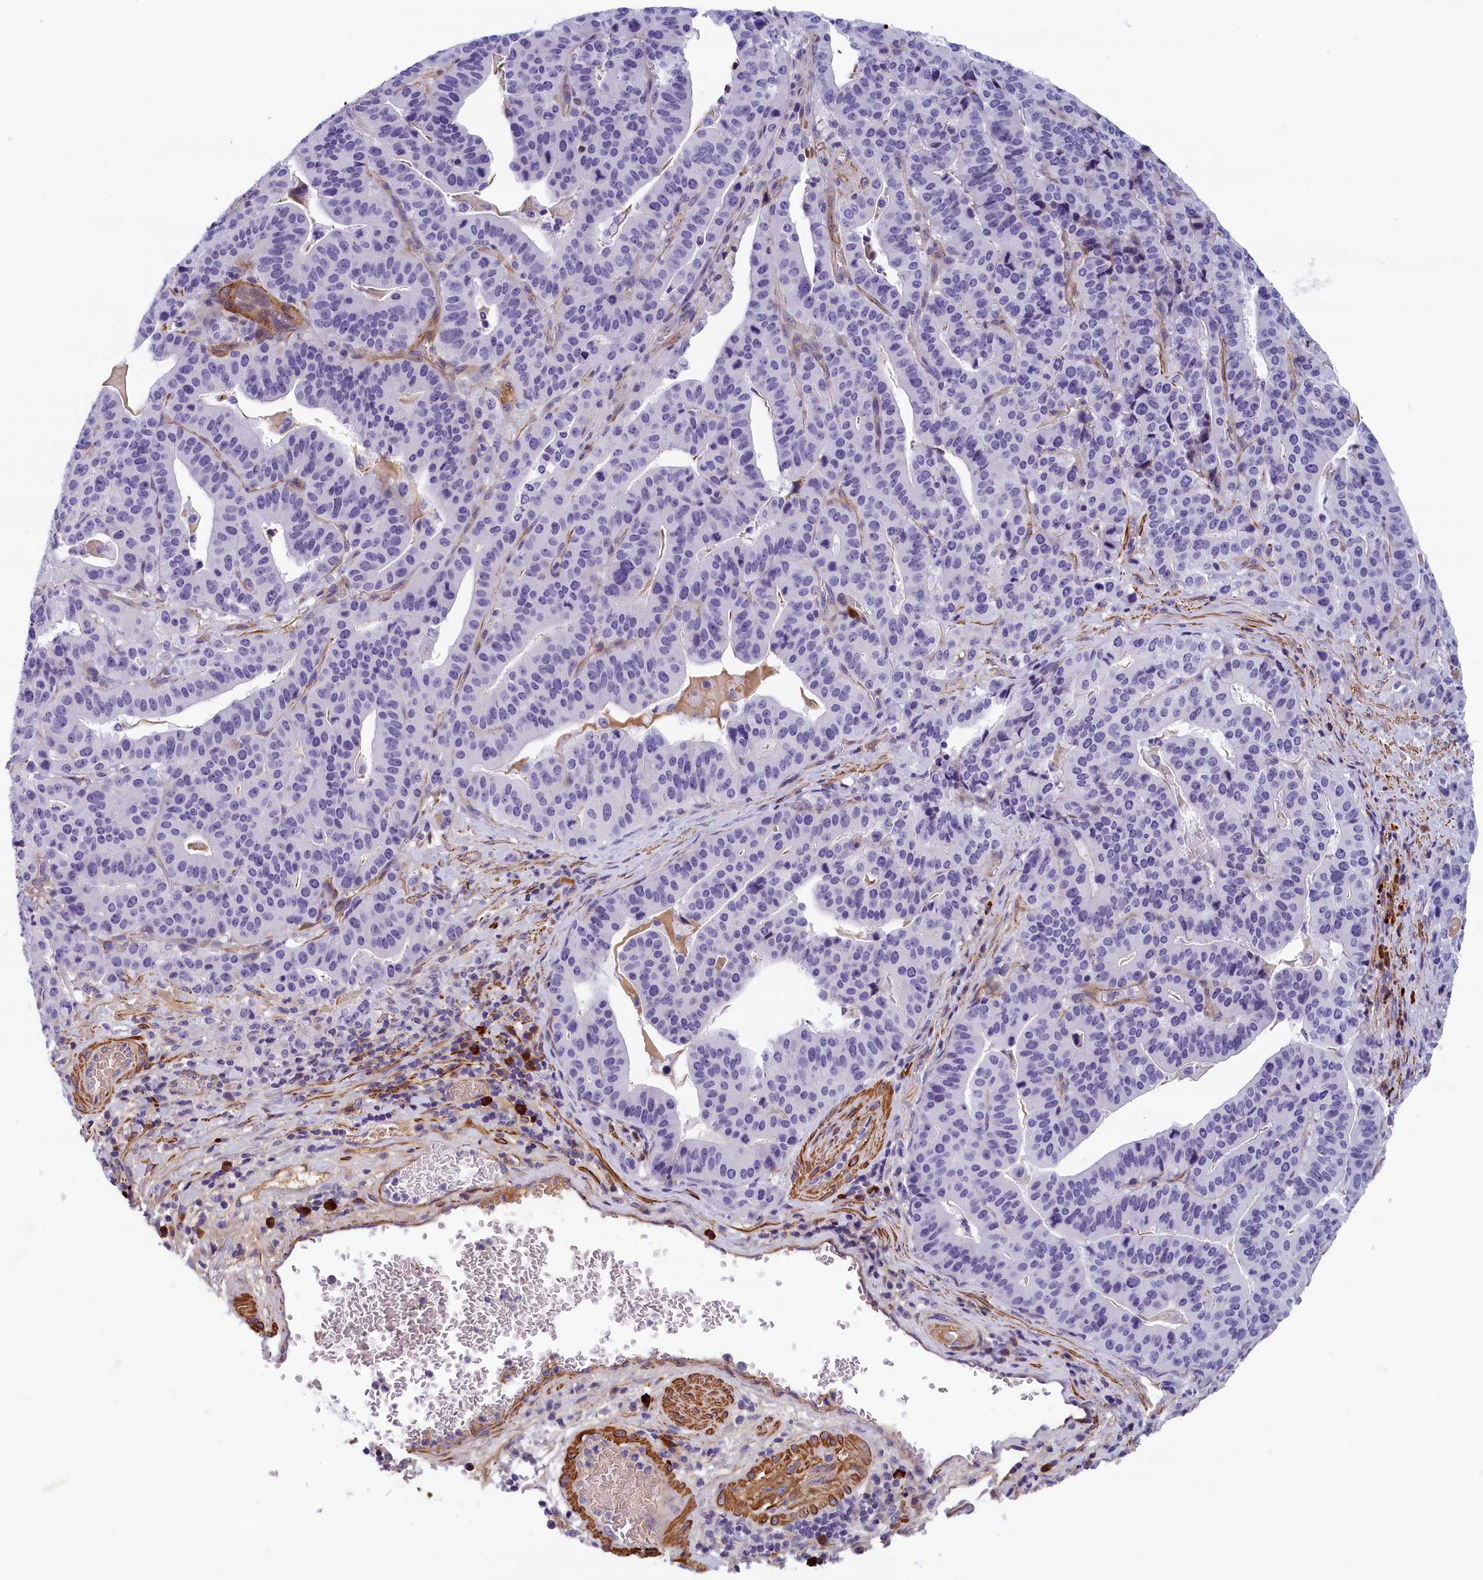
{"staining": {"intensity": "negative", "quantity": "none", "location": "none"}, "tissue": "stomach cancer", "cell_type": "Tumor cells", "image_type": "cancer", "snomed": [{"axis": "morphology", "description": "Adenocarcinoma, NOS"}, {"axis": "topography", "description": "Stomach"}], "caption": "A micrograph of human stomach adenocarcinoma is negative for staining in tumor cells.", "gene": "BCL2L13", "patient": {"sex": "male", "age": 48}}